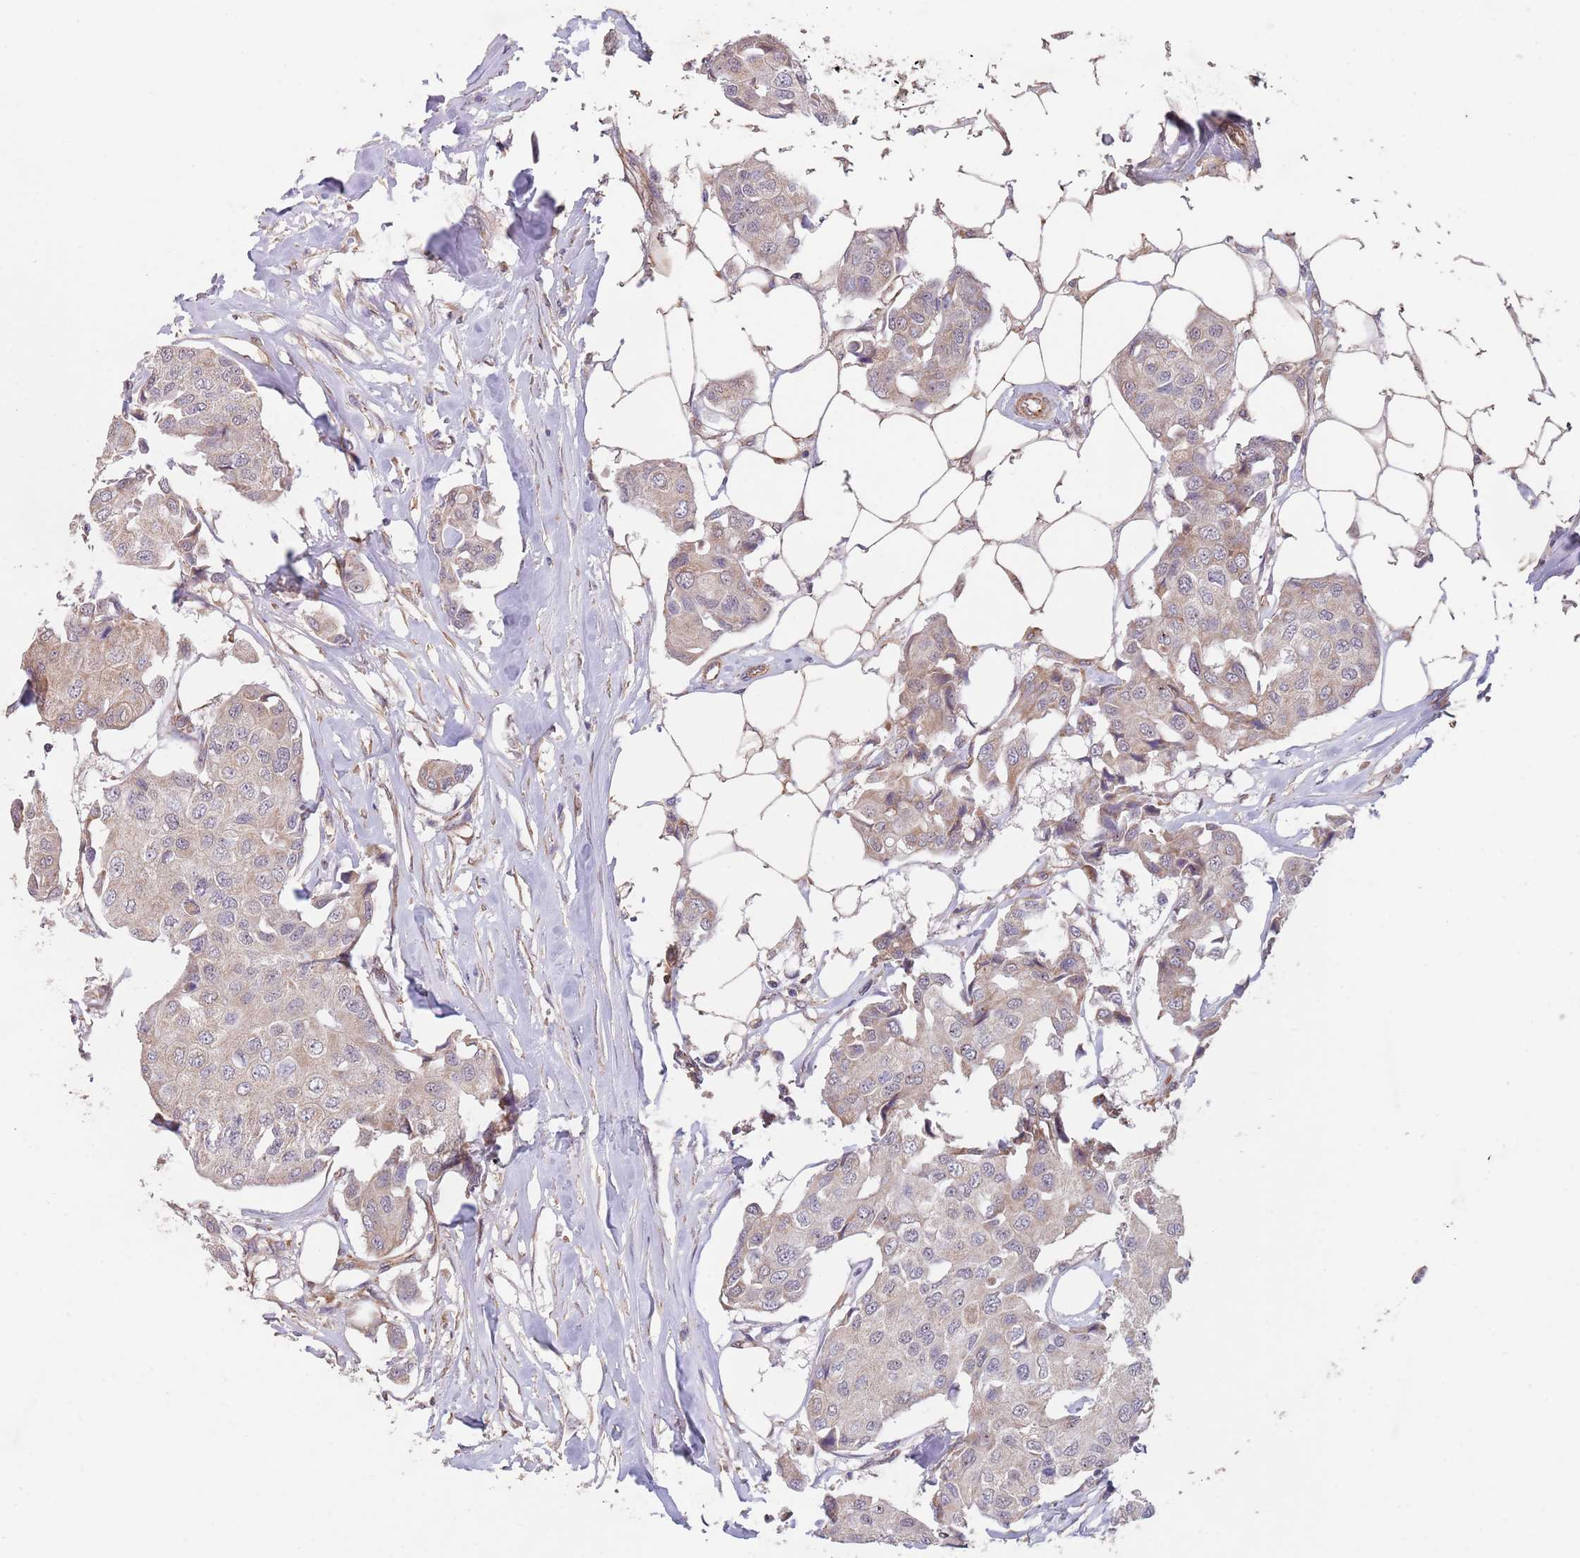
{"staining": {"intensity": "weak", "quantity": ">75%", "location": "cytoplasmic/membranous"}, "tissue": "breast cancer", "cell_type": "Tumor cells", "image_type": "cancer", "snomed": [{"axis": "morphology", "description": "Duct carcinoma"}, {"axis": "topography", "description": "Breast"}, {"axis": "topography", "description": "Lymph node"}], "caption": "Immunohistochemical staining of breast cancer exhibits weak cytoplasmic/membranous protein staining in about >75% of tumor cells. Nuclei are stained in blue.", "gene": "CHD9", "patient": {"sex": "female", "age": 80}}